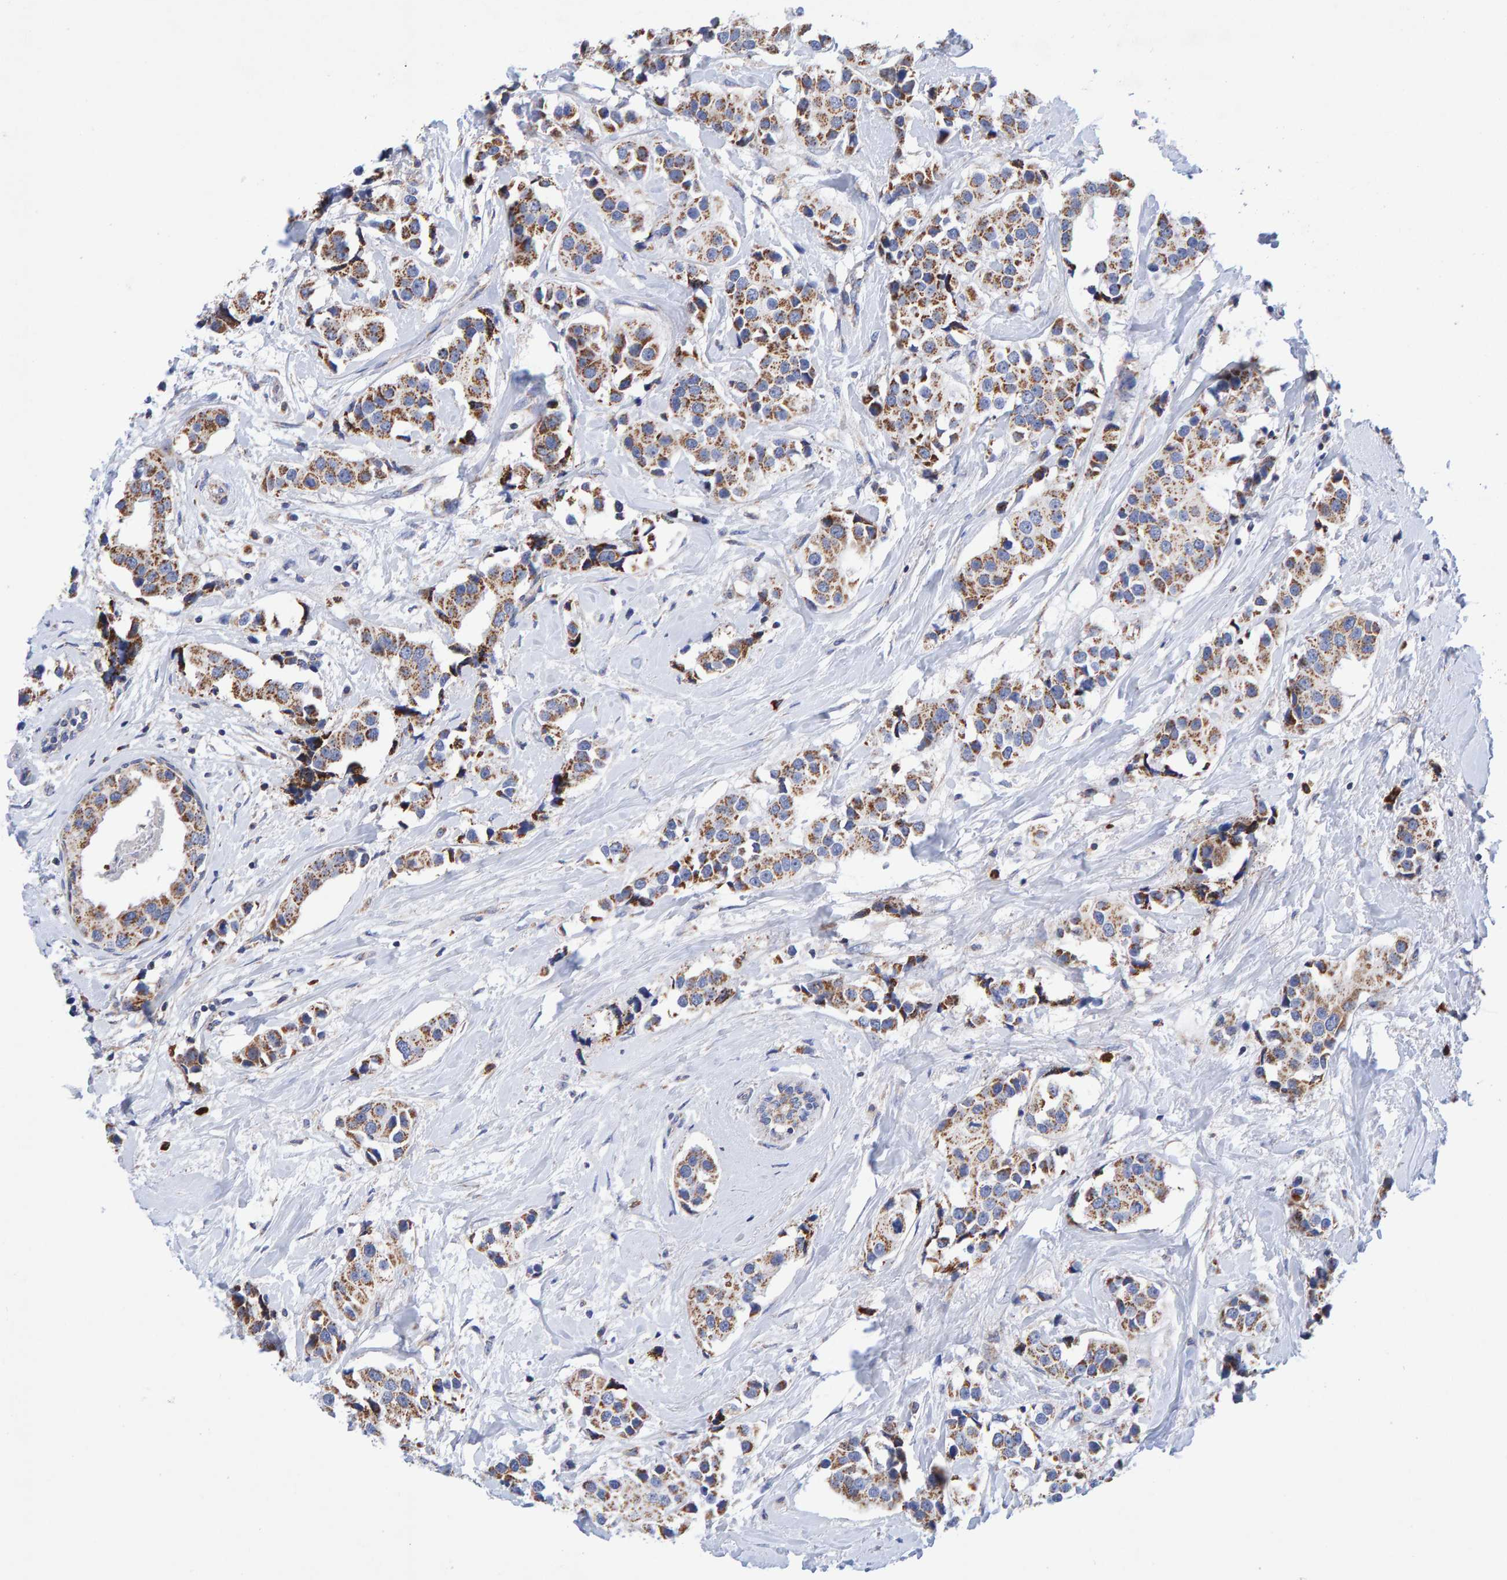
{"staining": {"intensity": "moderate", "quantity": ">75%", "location": "cytoplasmic/membranous"}, "tissue": "breast cancer", "cell_type": "Tumor cells", "image_type": "cancer", "snomed": [{"axis": "morphology", "description": "Normal tissue, NOS"}, {"axis": "morphology", "description": "Duct carcinoma"}, {"axis": "topography", "description": "Breast"}], "caption": "IHC (DAB) staining of intraductal carcinoma (breast) exhibits moderate cytoplasmic/membranous protein expression in approximately >75% of tumor cells. The staining is performed using DAB (3,3'-diaminobenzidine) brown chromogen to label protein expression. The nuclei are counter-stained blue using hematoxylin.", "gene": "EFR3A", "patient": {"sex": "female", "age": 39}}